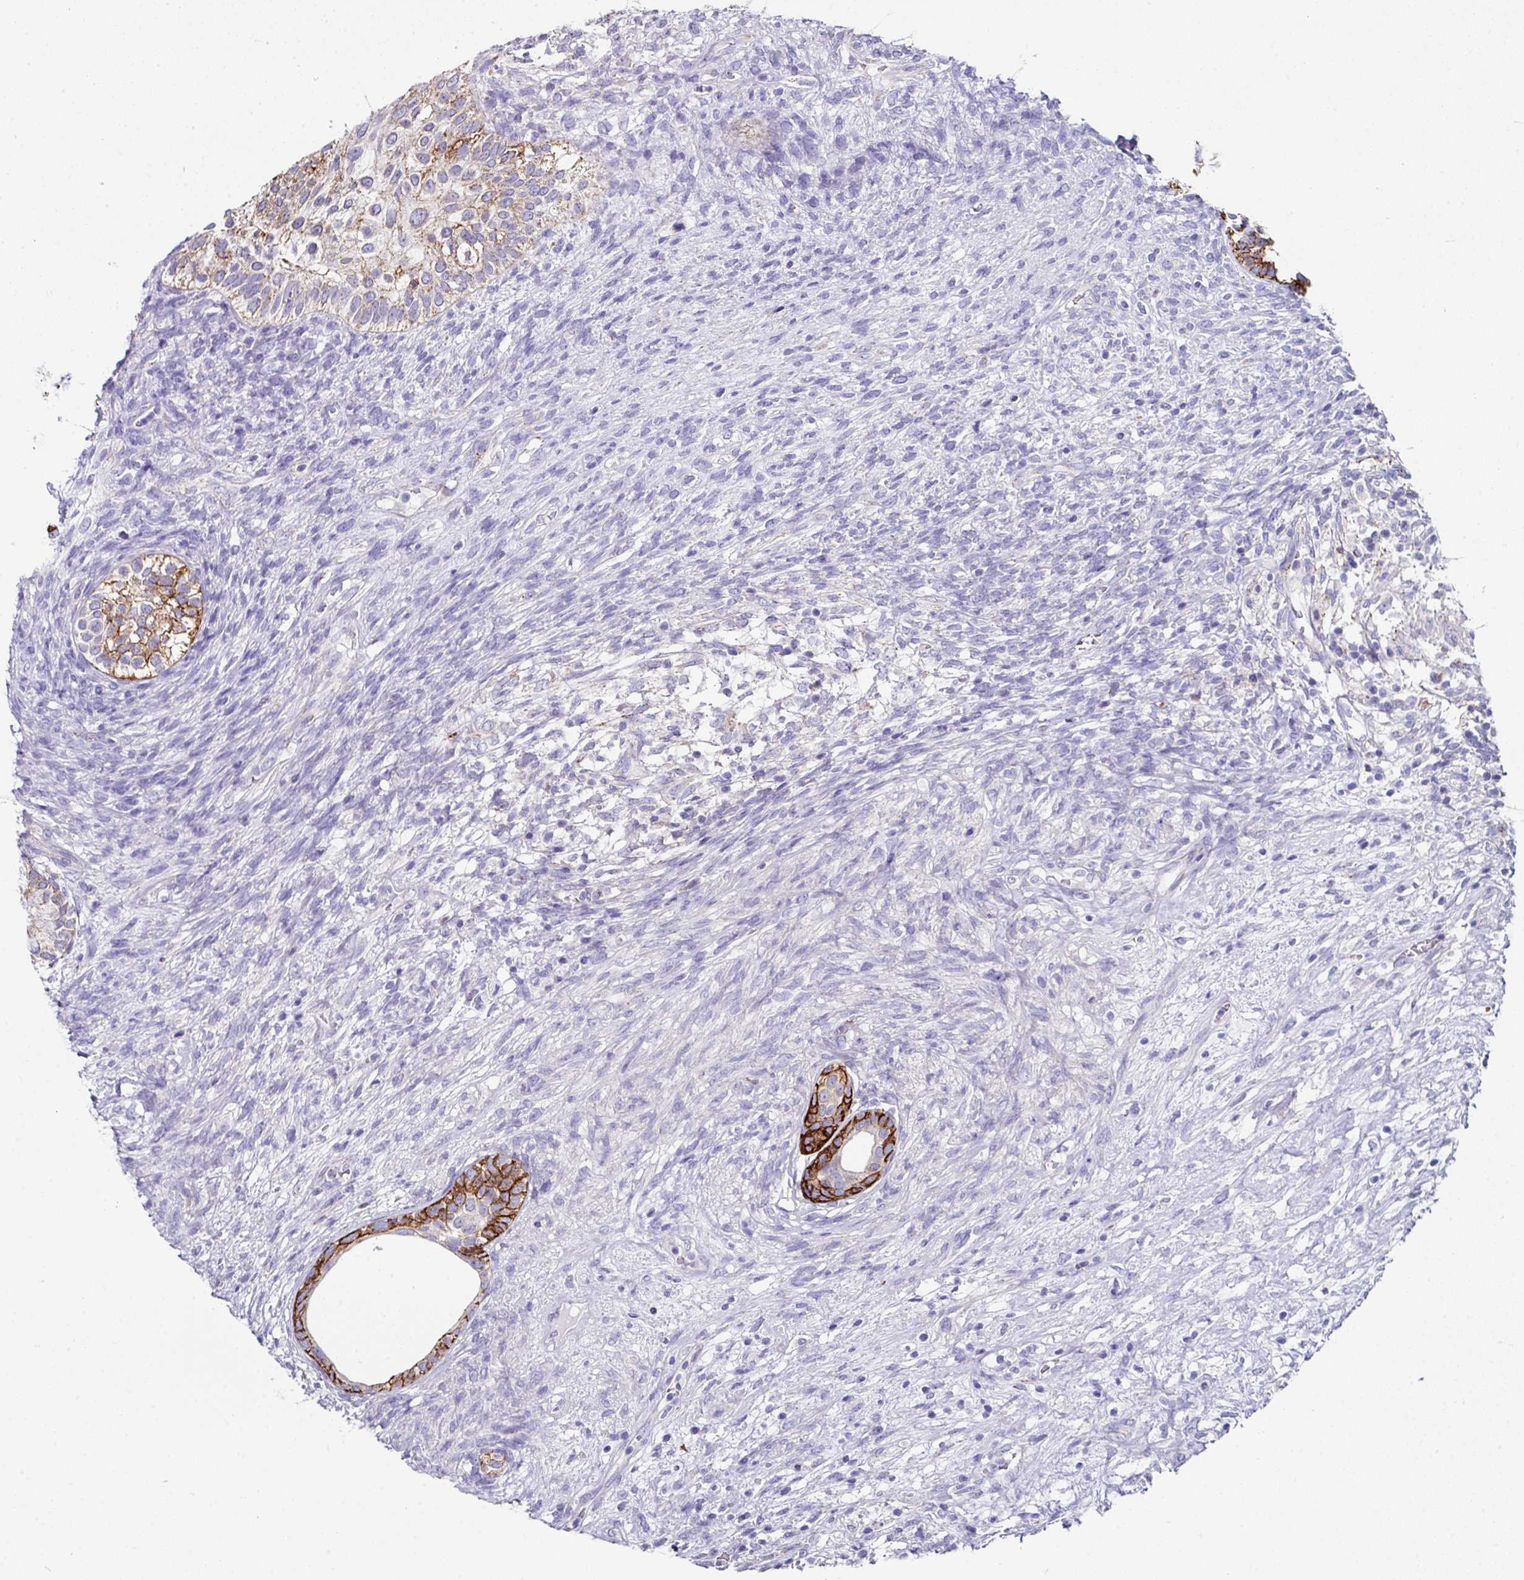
{"staining": {"intensity": "moderate", "quantity": "25%-75%", "location": "cytoplasmic/membranous"}, "tissue": "testis cancer", "cell_type": "Tumor cells", "image_type": "cancer", "snomed": [{"axis": "morphology", "description": "Seminoma, NOS"}, {"axis": "morphology", "description": "Carcinoma, Embryonal, NOS"}, {"axis": "topography", "description": "Testis"}], "caption": "Protein expression analysis of embryonal carcinoma (testis) shows moderate cytoplasmic/membranous staining in approximately 25%-75% of tumor cells. Ihc stains the protein of interest in brown and the nuclei are stained blue.", "gene": "CLDN1", "patient": {"sex": "male", "age": 41}}